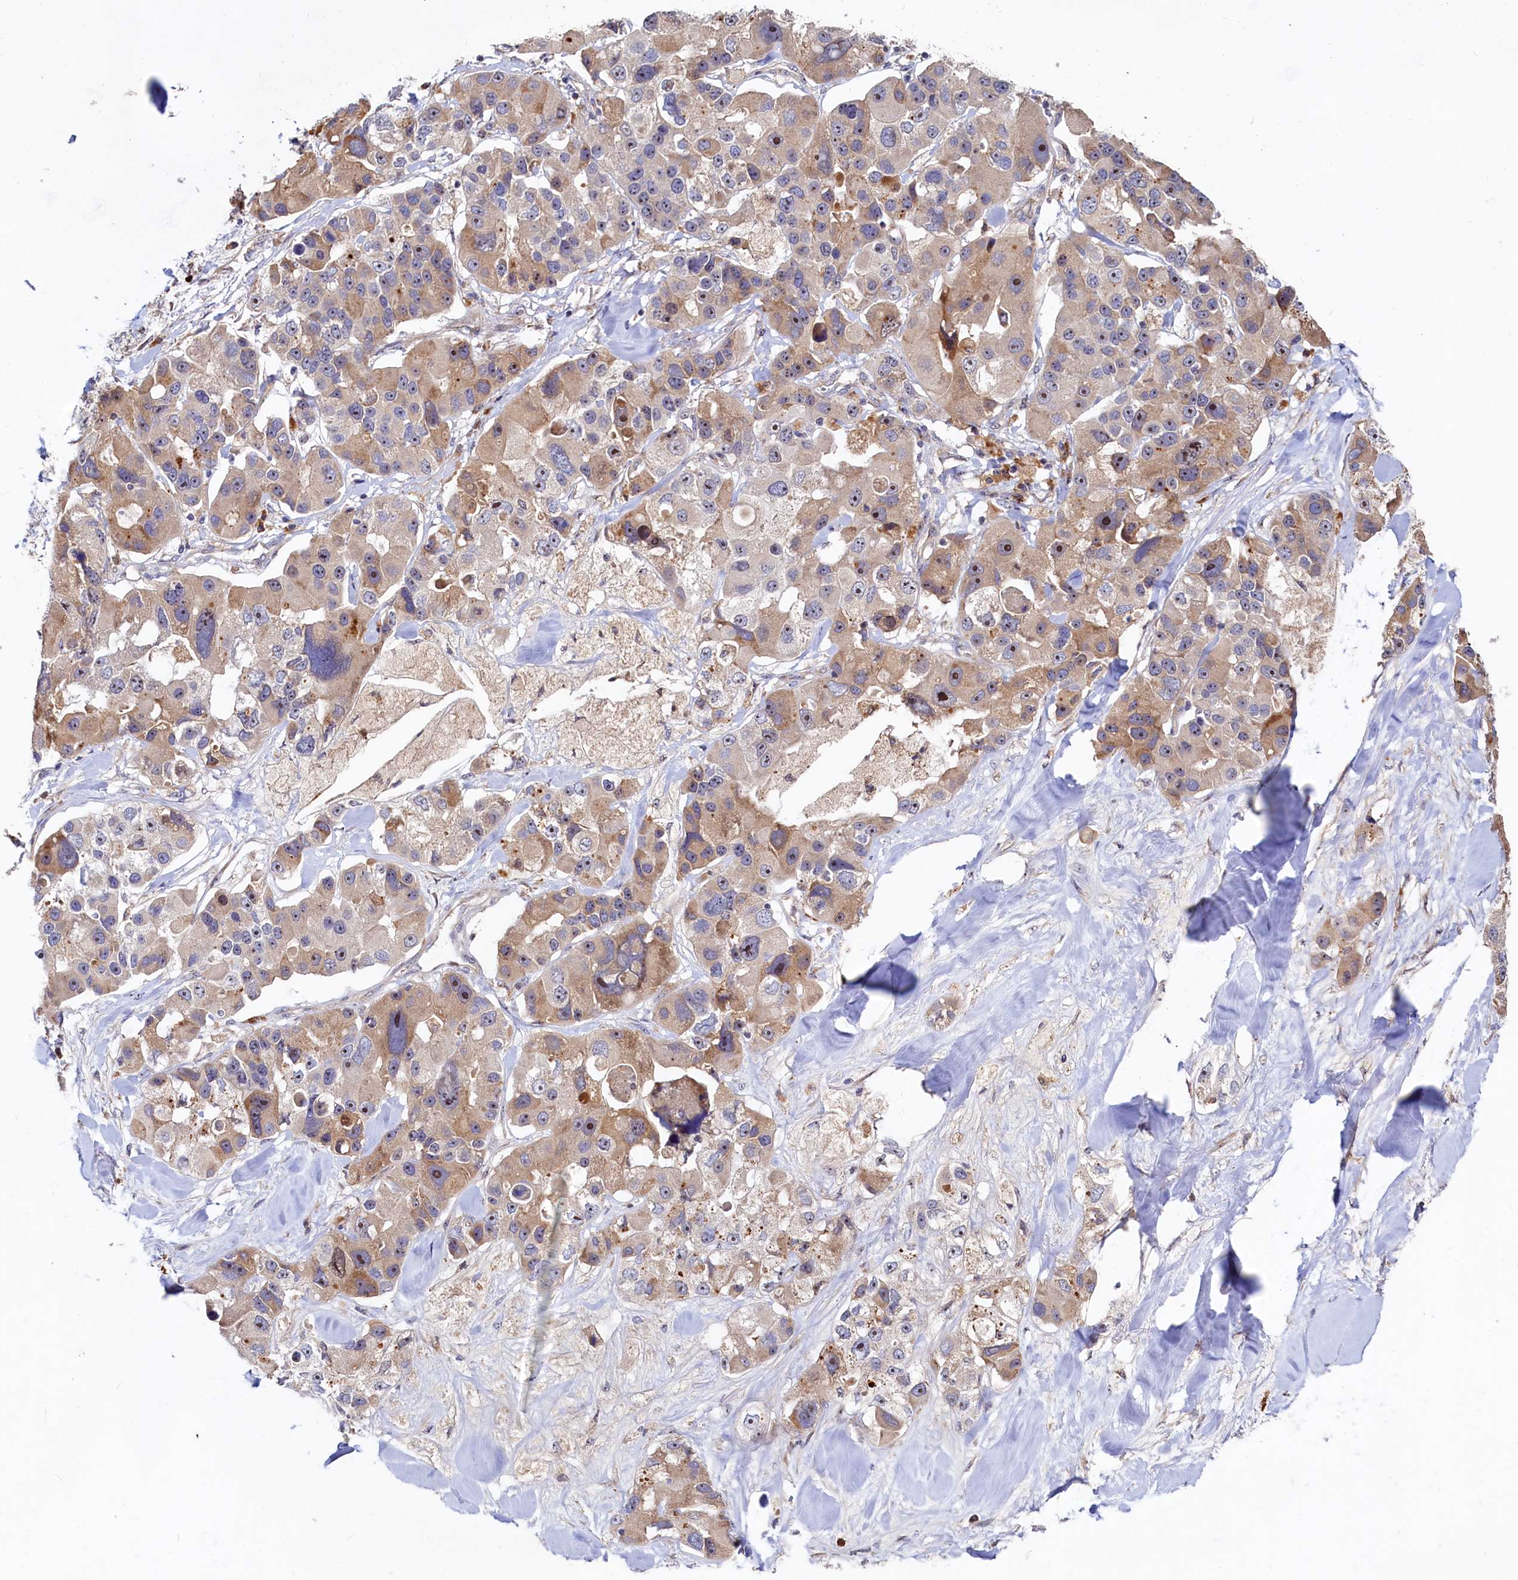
{"staining": {"intensity": "moderate", "quantity": "25%-75%", "location": "cytoplasmic/membranous,nuclear"}, "tissue": "lung cancer", "cell_type": "Tumor cells", "image_type": "cancer", "snomed": [{"axis": "morphology", "description": "Adenocarcinoma, NOS"}, {"axis": "topography", "description": "Lung"}], "caption": "DAB (3,3'-diaminobenzidine) immunohistochemical staining of lung adenocarcinoma demonstrates moderate cytoplasmic/membranous and nuclear protein staining in approximately 25%-75% of tumor cells.", "gene": "RGS7BP", "patient": {"sex": "female", "age": 54}}